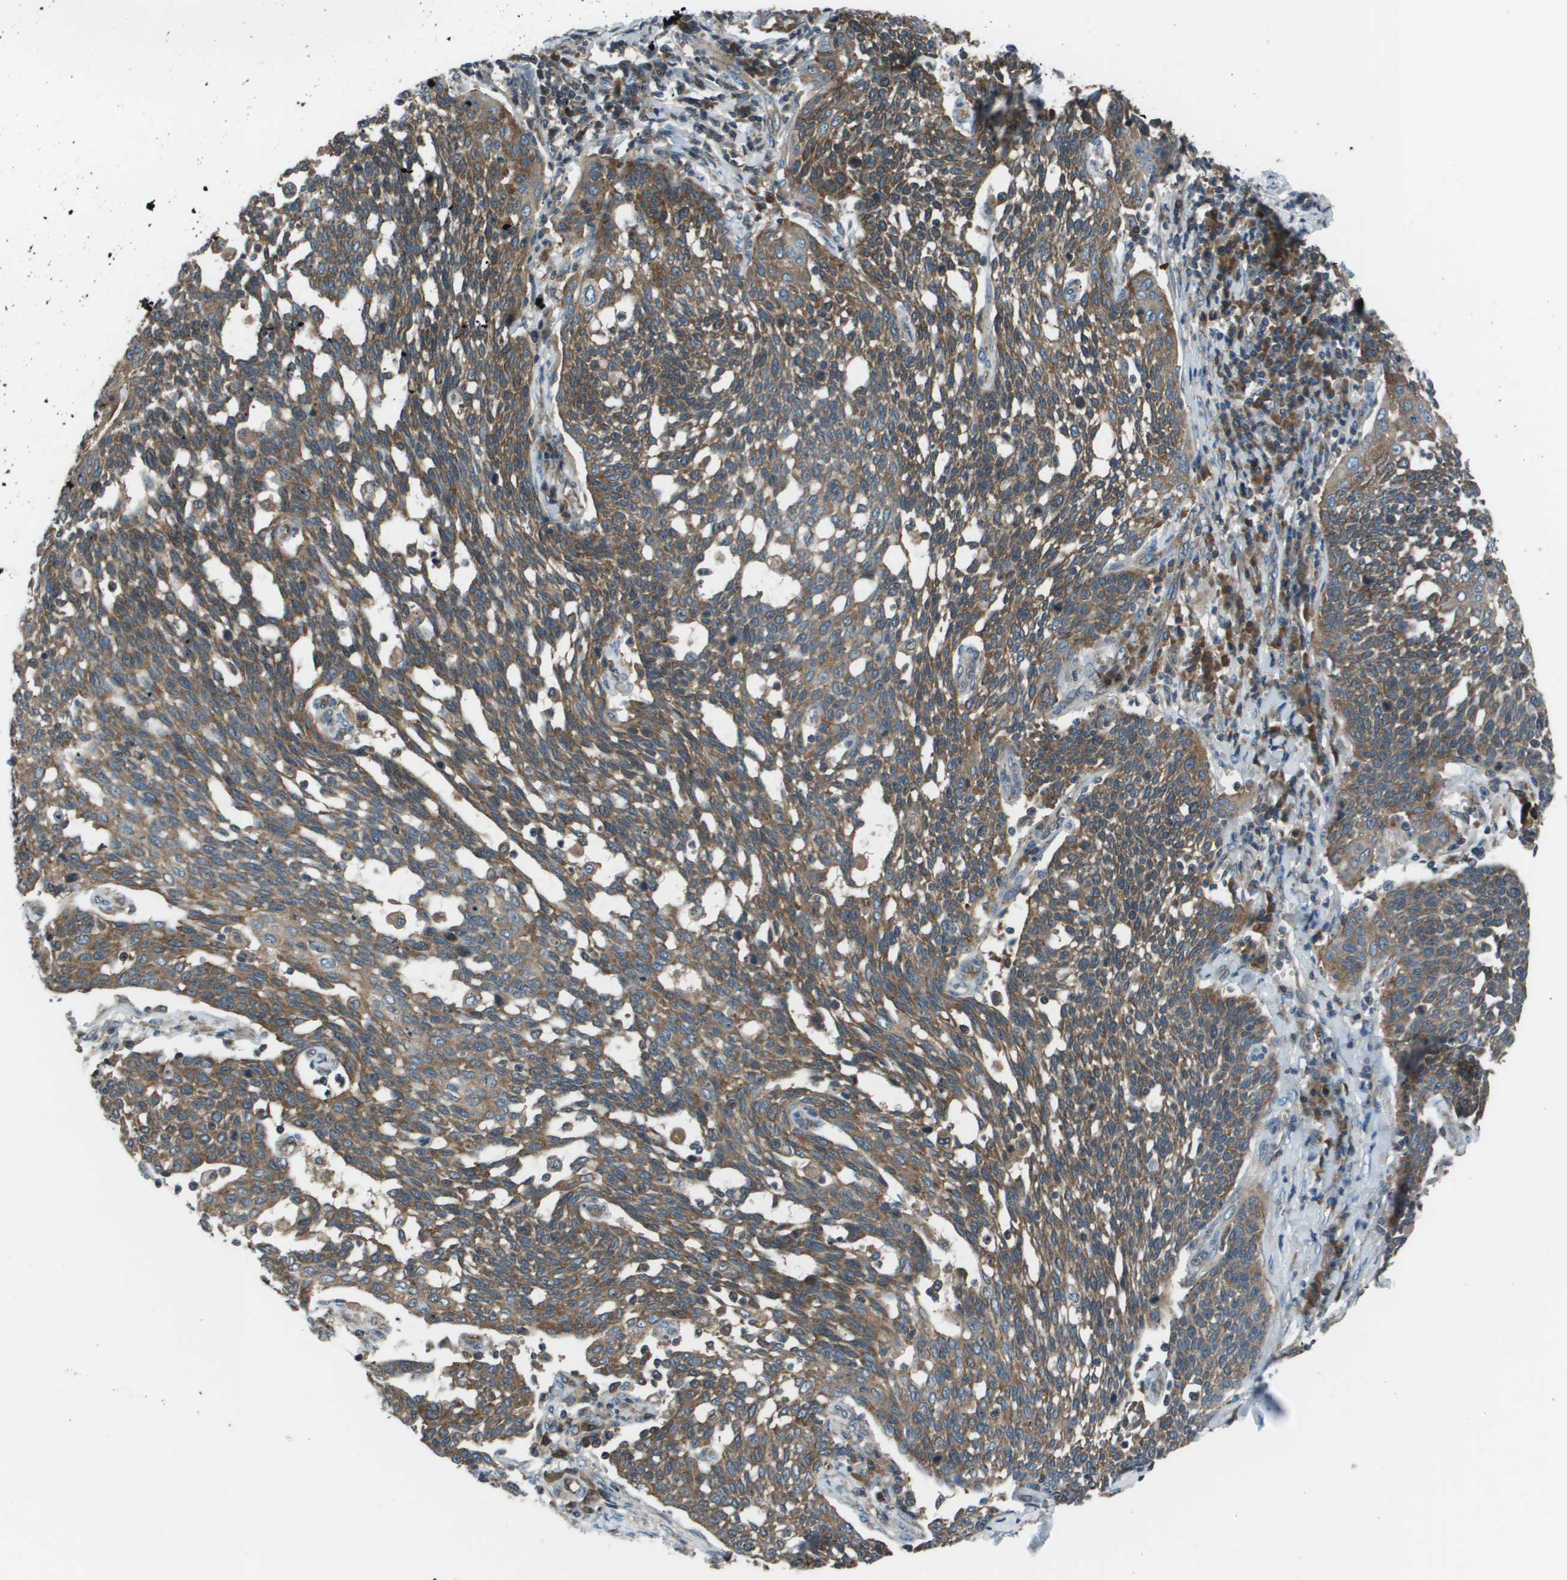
{"staining": {"intensity": "moderate", "quantity": ">75%", "location": "cytoplasmic/membranous"}, "tissue": "cervical cancer", "cell_type": "Tumor cells", "image_type": "cancer", "snomed": [{"axis": "morphology", "description": "Squamous cell carcinoma, NOS"}, {"axis": "topography", "description": "Cervix"}], "caption": "The histopathology image displays staining of cervical cancer, revealing moderate cytoplasmic/membranous protein positivity (brown color) within tumor cells.", "gene": "EIF3B", "patient": {"sex": "female", "age": 34}}